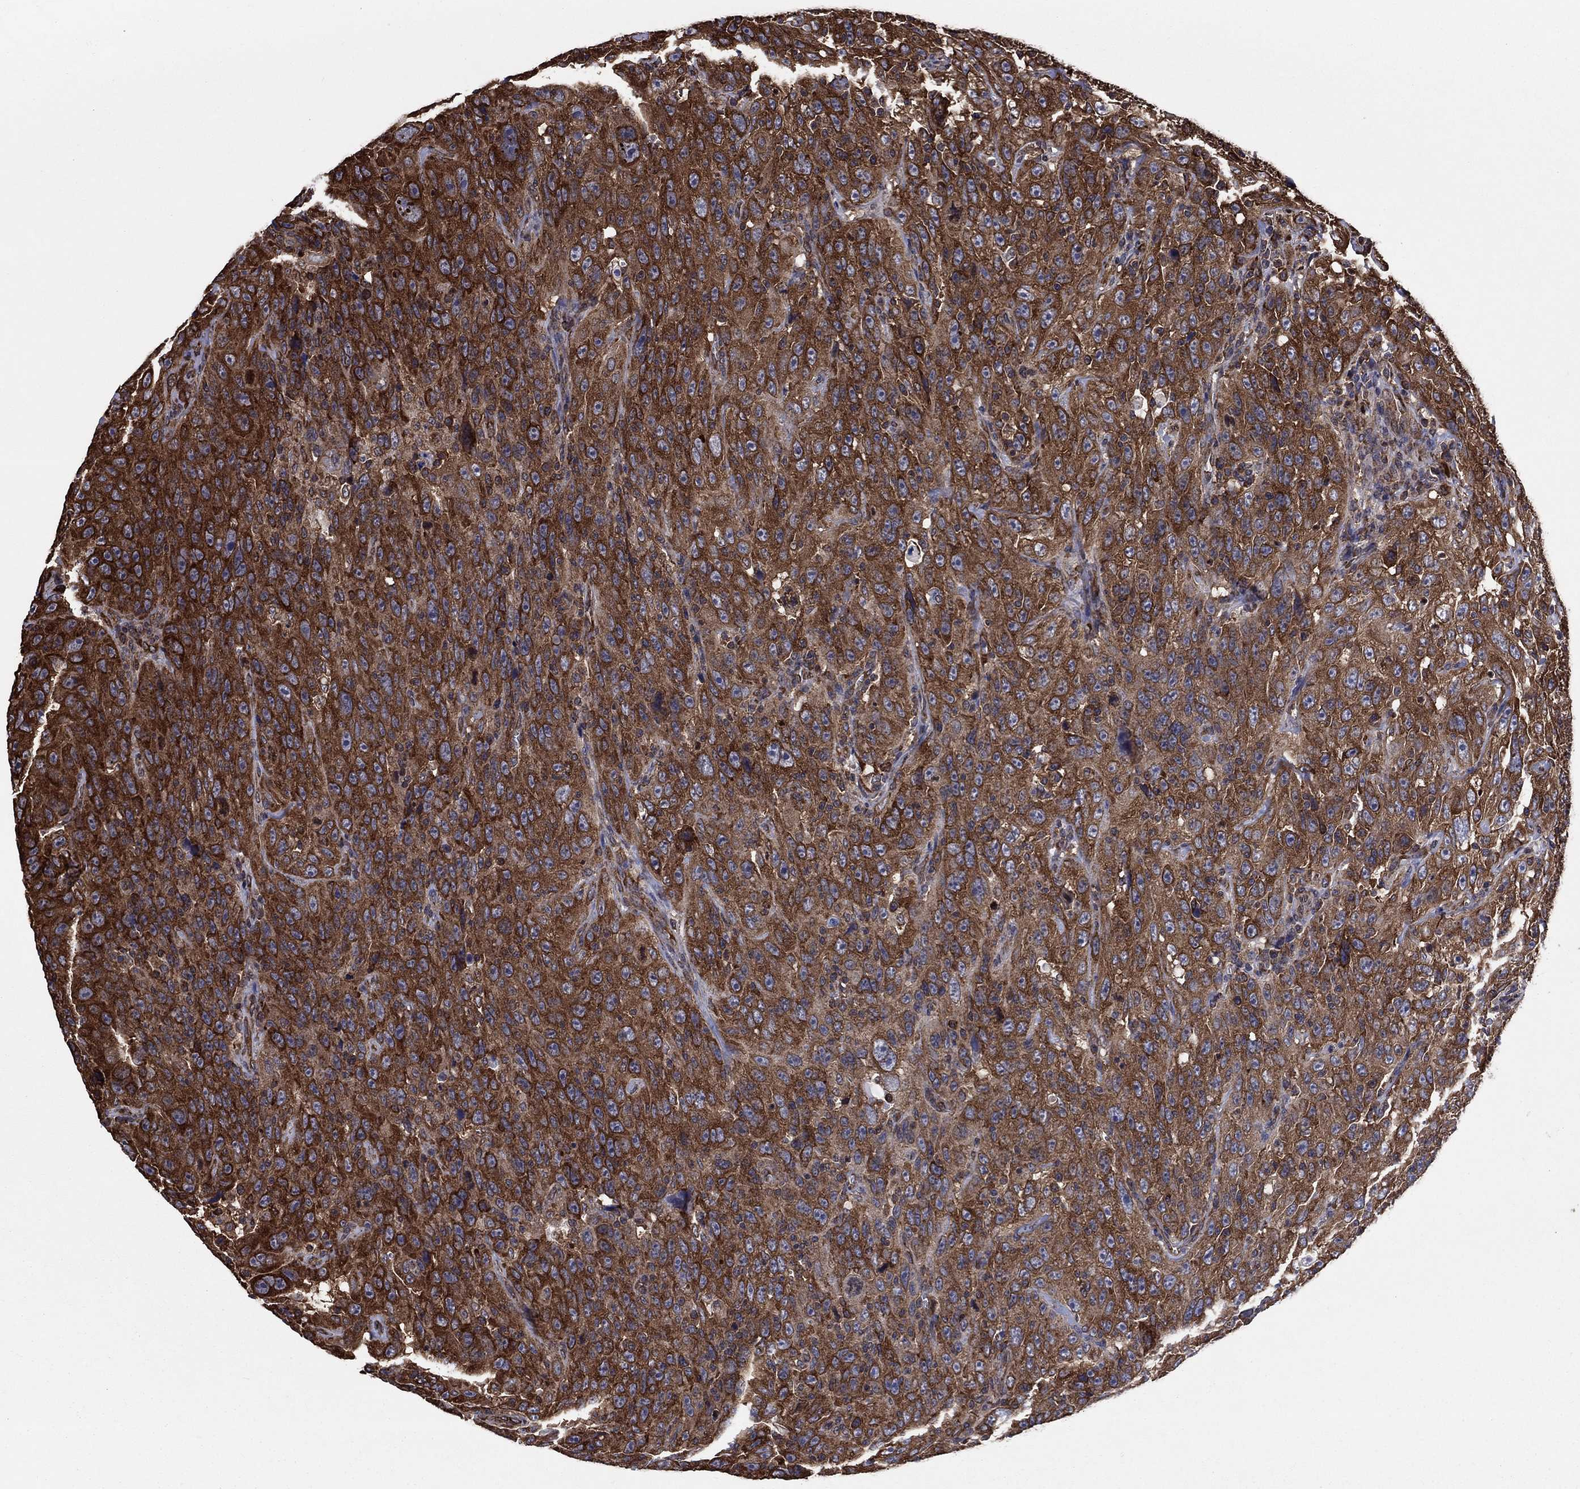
{"staining": {"intensity": "strong", "quantity": ">75%", "location": "cytoplasmic/membranous"}, "tissue": "urothelial cancer", "cell_type": "Tumor cells", "image_type": "cancer", "snomed": [{"axis": "morphology", "description": "Urothelial carcinoma, NOS"}, {"axis": "morphology", "description": "Urothelial carcinoma, High grade"}, {"axis": "topography", "description": "Urinary bladder"}], "caption": "The micrograph reveals staining of transitional cell carcinoma, revealing strong cytoplasmic/membranous protein expression (brown color) within tumor cells.", "gene": "YBX1", "patient": {"sex": "female", "age": 73}}